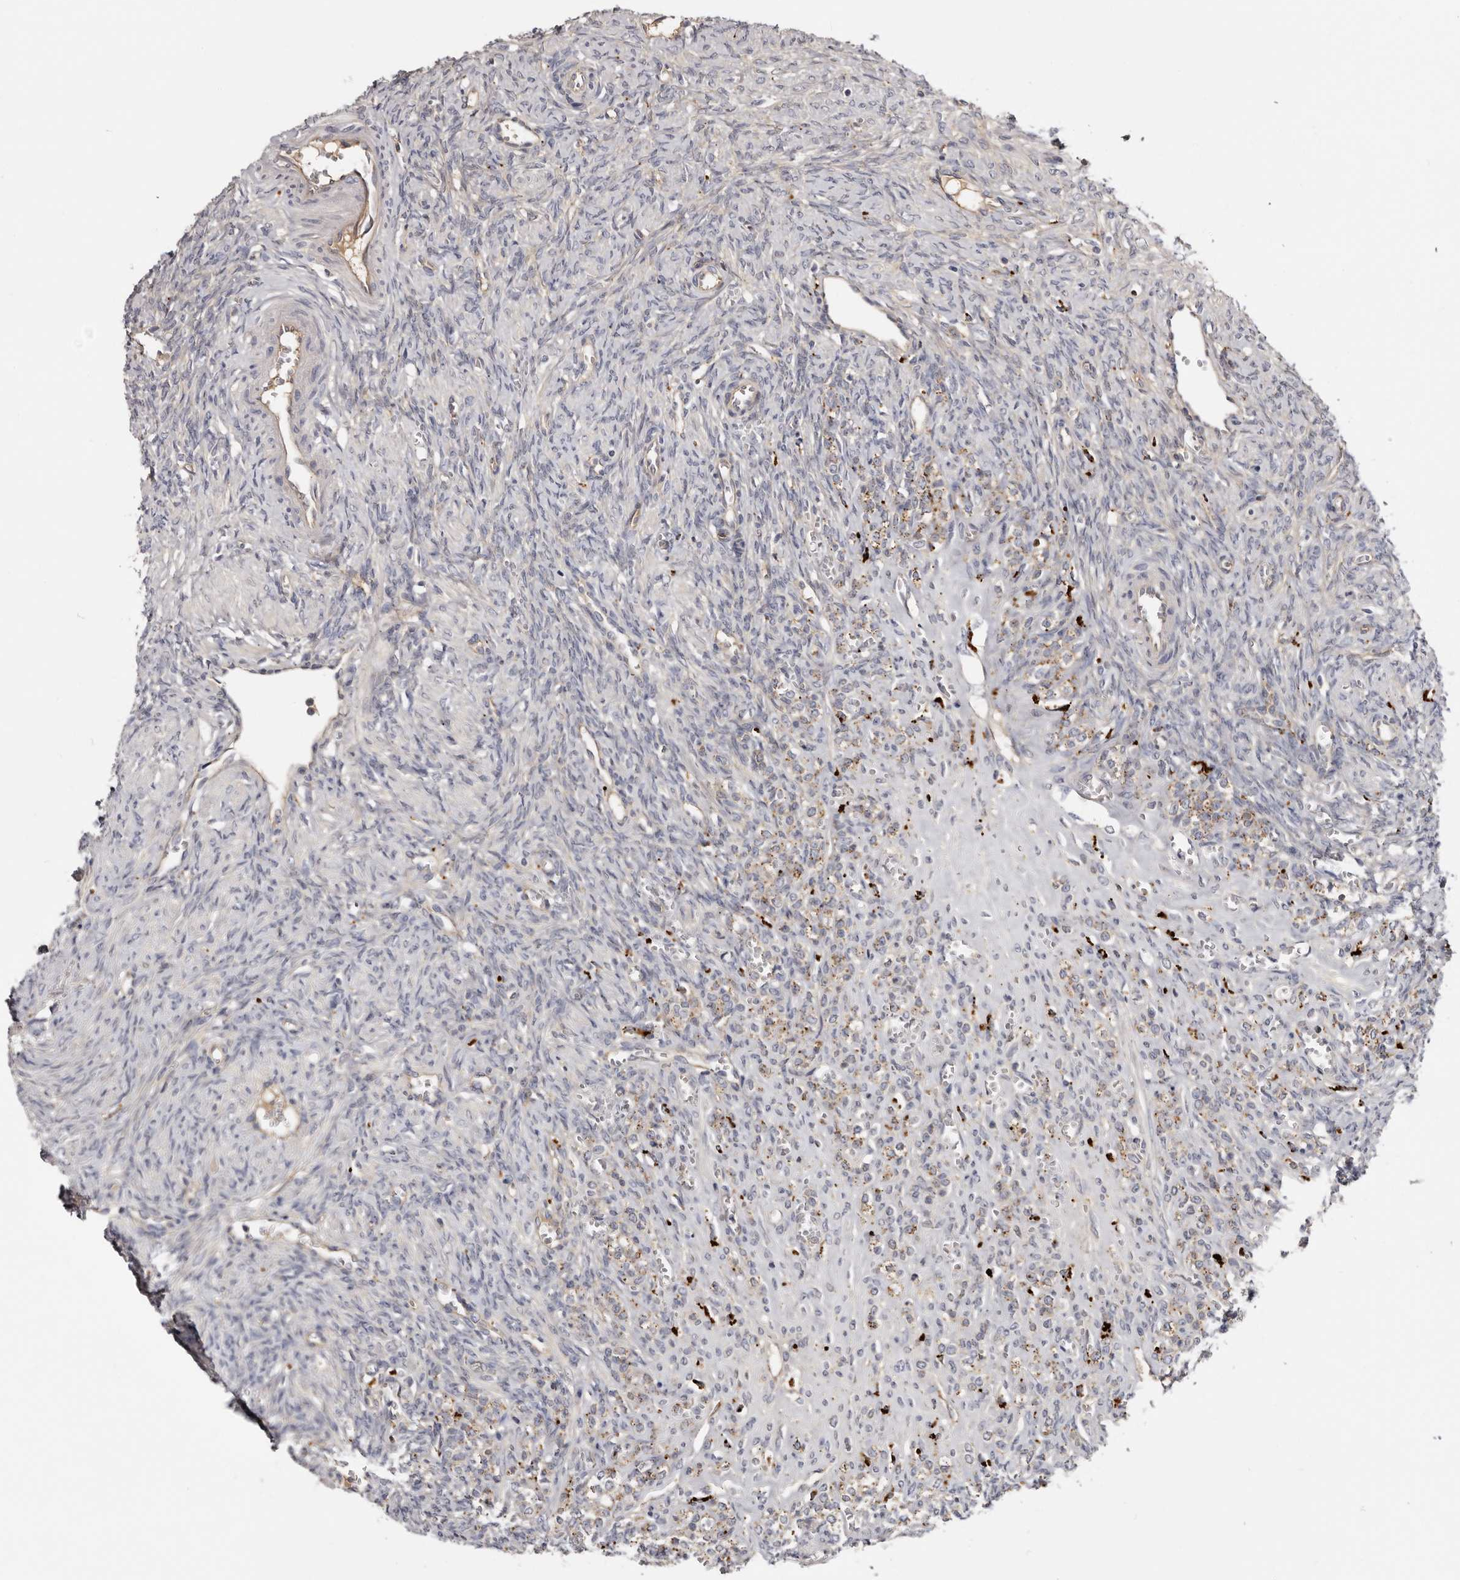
{"staining": {"intensity": "weak", "quantity": "<25%", "location": "cytoplasmic/membranous"}, "tissue": "ovary", "cell_type": "Follicle cells", "image_type": "normal", "snomed": [{"axis": "morphology", "description": "Normal tissue, NOS"}, {"axis": "topography", "description": "Ovary"}], "caption": "Immunohistochemistry (IHC) of normal human ovary shows no positivity in follicle cells.", "gene": "INKA2", "patient": {"sex": "female", "age": 41}}